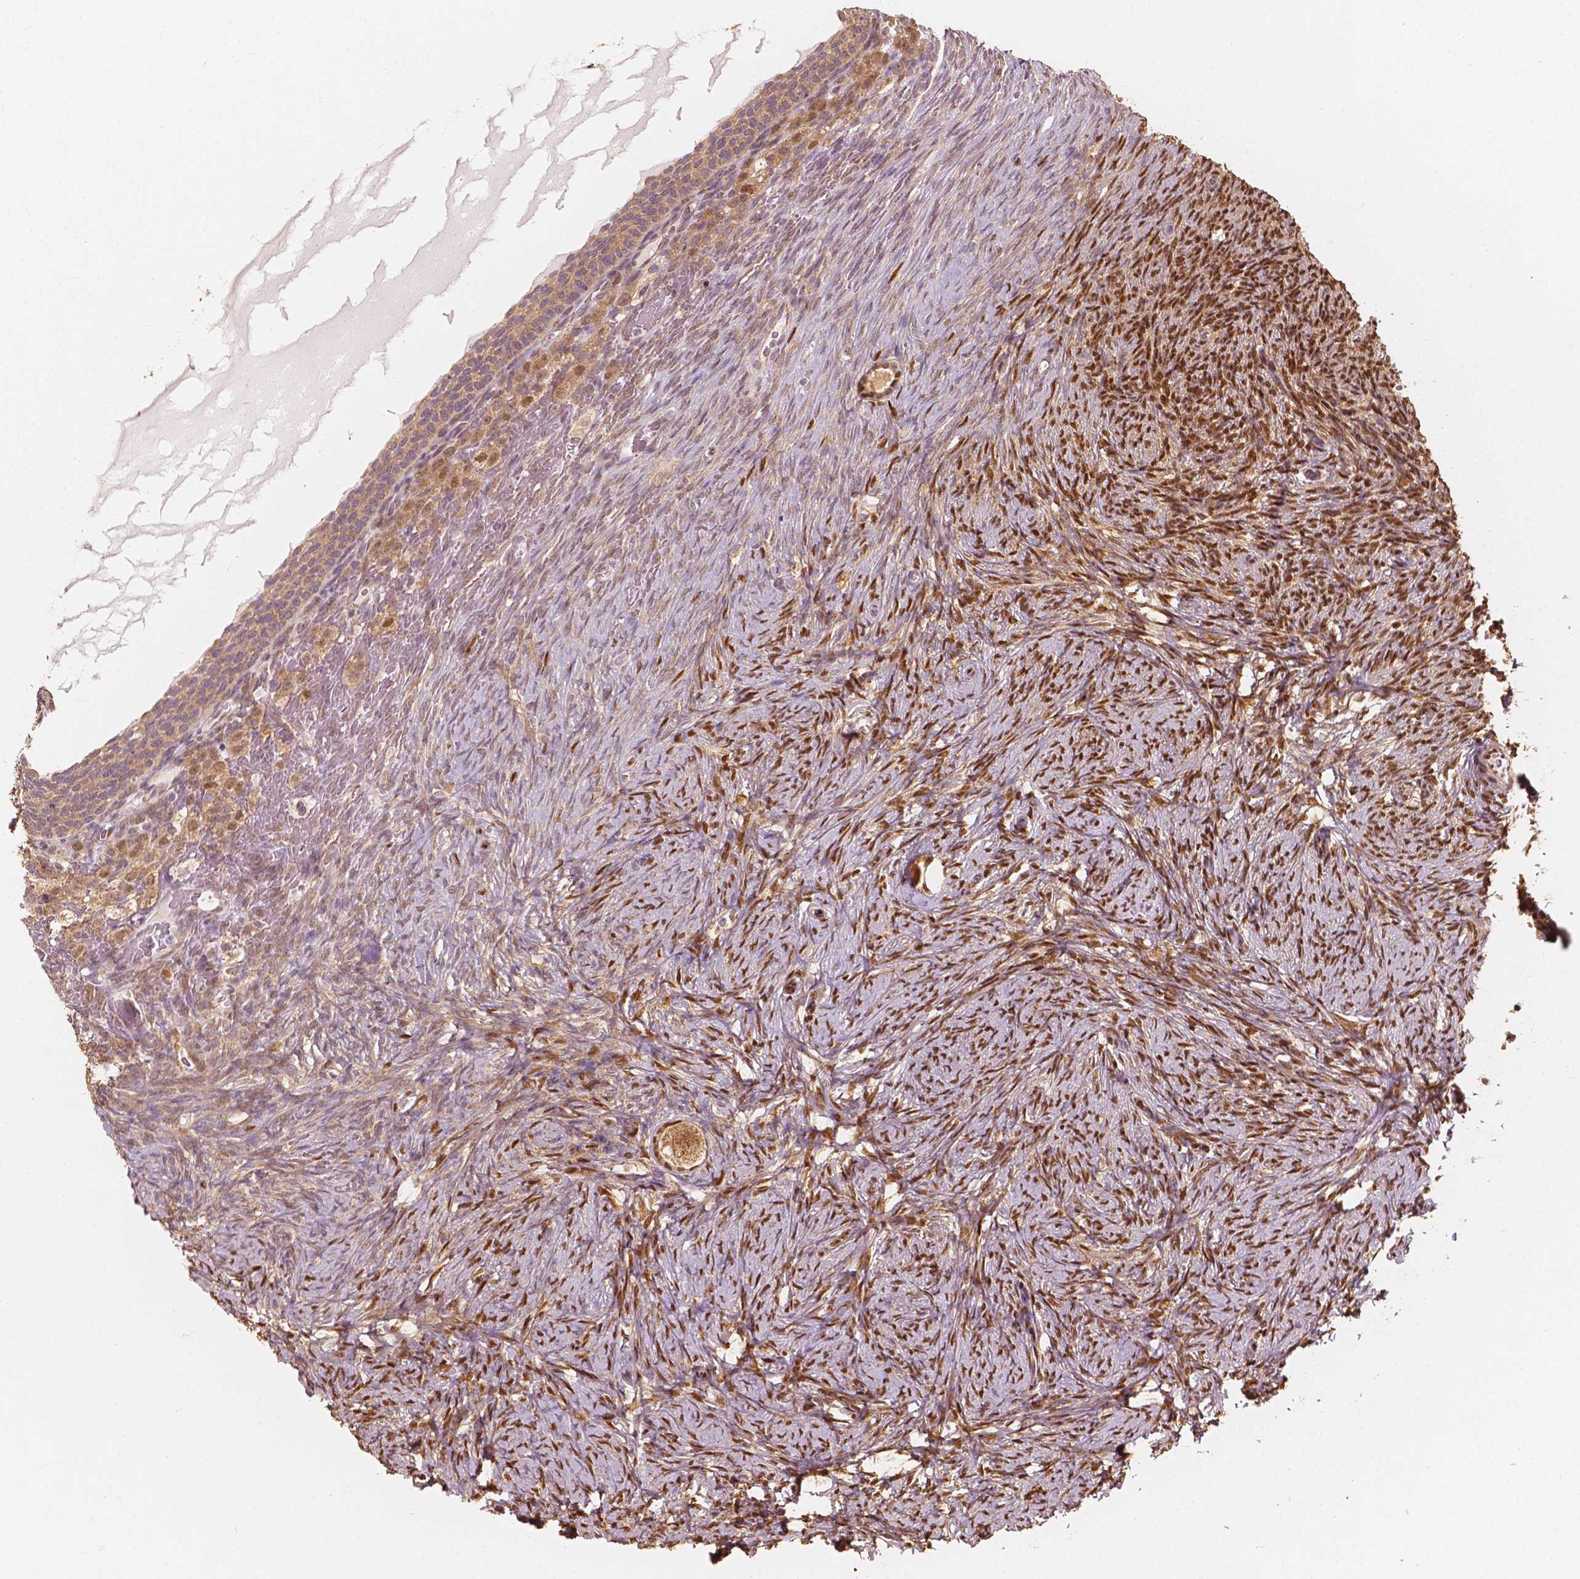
{"staining": {"intensity": "moderate", "quantity": ">75%", "location": "cytoplasmic/membranous,nuclear"}, "tissue": "ovary", "cell_type": "Follicle cells", "image_type": "normal", "snomed": [{"axis": "morphology", "description": "Normal tissue, NOS"}, {"axis": "topography", "description": "Ovary"}], "caption": "Immunohistochemistry histopathology image of normal ovary stained for a protein (brown), which shows medium levels of moderate cytoplasmic/membranous,nuclear expression in about >75% of follicle cells.", "gene": "TBC1D17", "patient": {"sex": "female", "age": 34}}